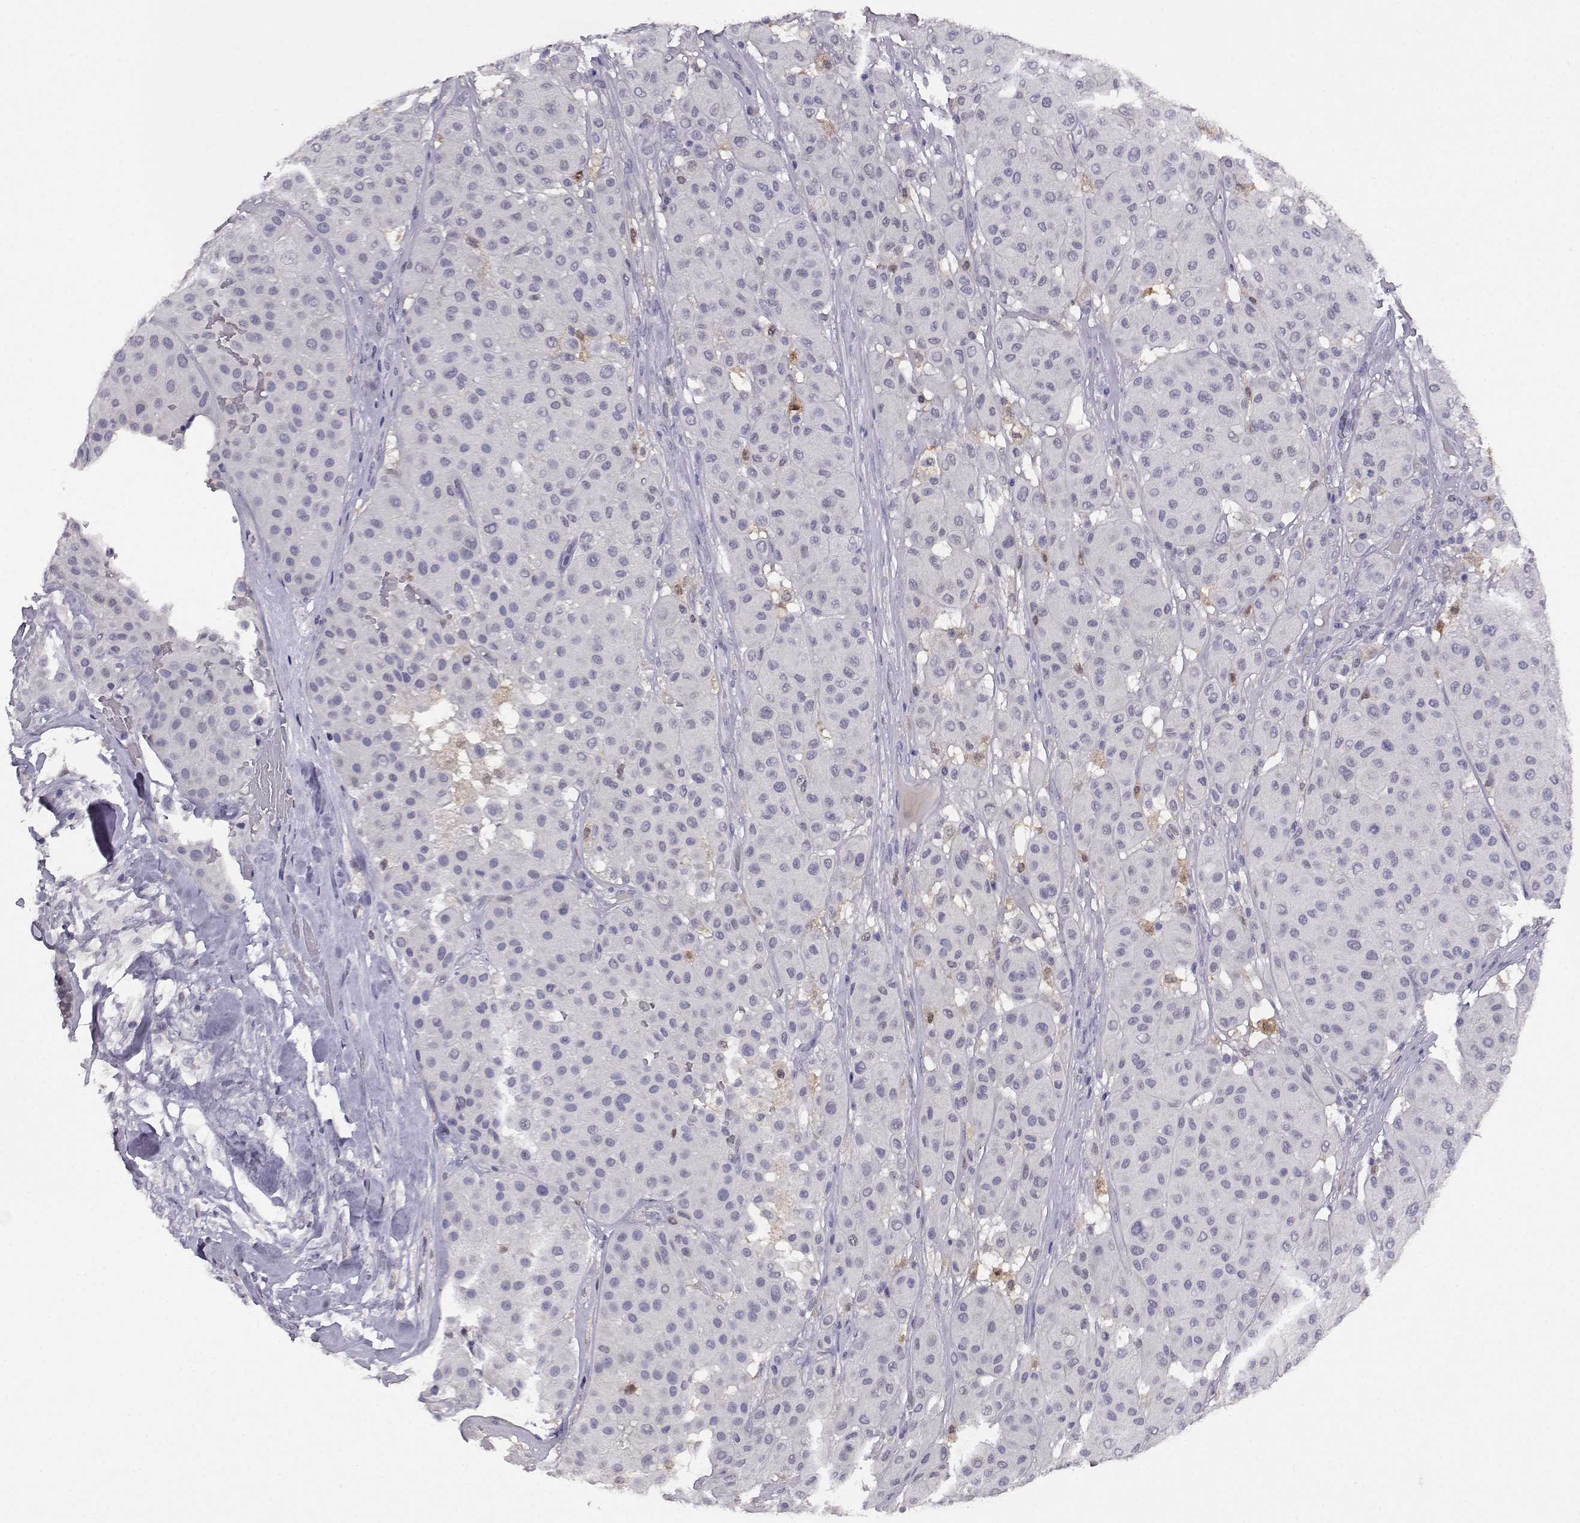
{"staining": {"intensity": "negative", "quantity": "none", "location": "none"}, "tissue": "melanoma", "cell_type": "Tumor cells", "image_type": "cancer", "snomed": [{"axis": "morphology", "description": "Malignant melanoma, Metastatic site"}, {"axis": "topography", "description": "Smooth muscle"}], "caption": "Immunohistochemistry micrograph of neoplastic tissue: human melanoma stained with DAB (3,3'-diaminobenzidine) displays no significant protein expression in tumor cells.", "gene": "AKR1B1", "patient": {"sex": "male", "age": 41}}